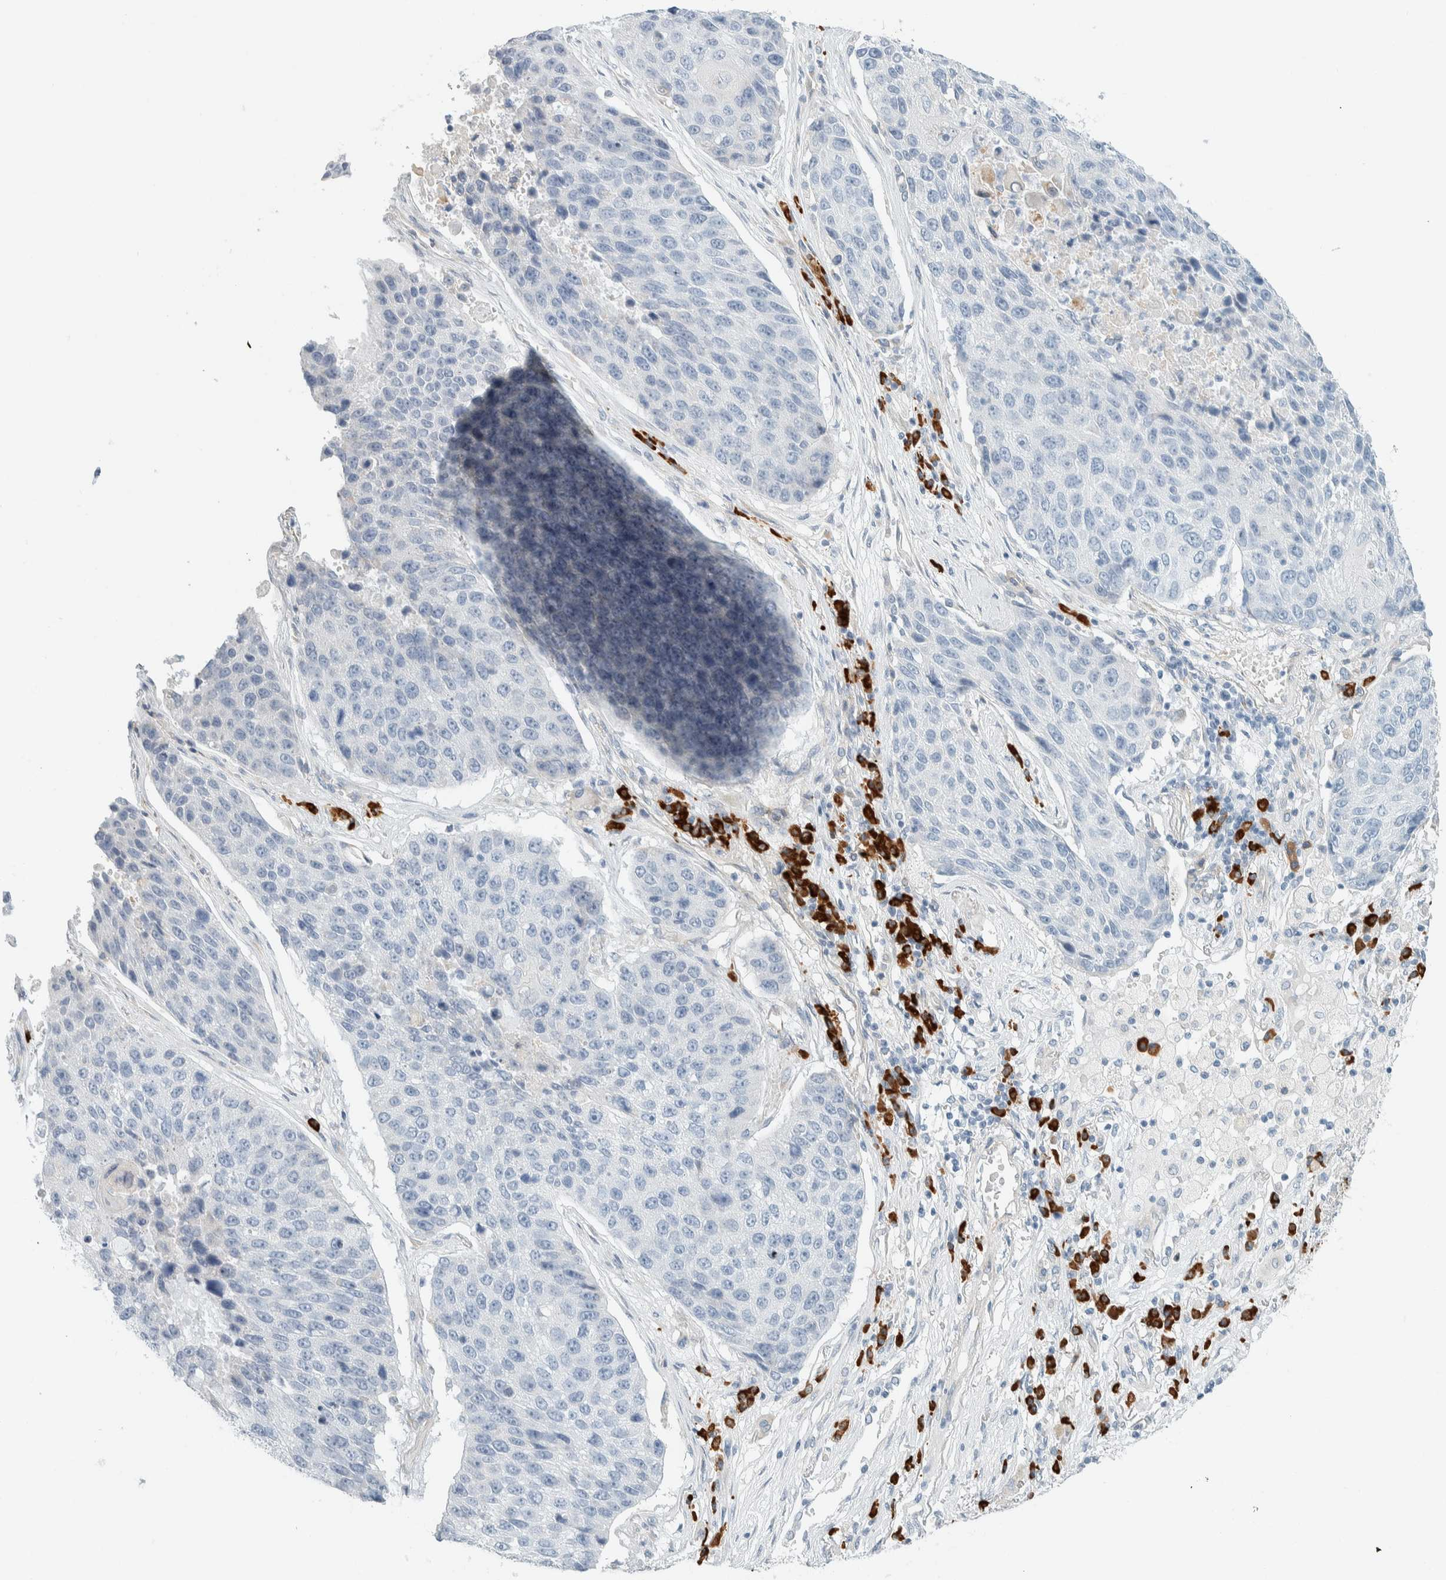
{"staining": {"intensity": "negative", "quantity": "none", "location": "none"}, "tissue": "lung cancer", "cell_type": "Tumor cells", "image_type": "cancer", "snomed": [{"axis": "morphology", "description": "Squamous cell carcinoma, NOS"}, {"axis": "topography", "description": "Lung"}], "caption": "Protein analysis of lung squamous cell carcinoma displays no significant positivity in tumor cells.", "gene": "ARHGAP27", "patient": {"sex": "male", "age": 61}}